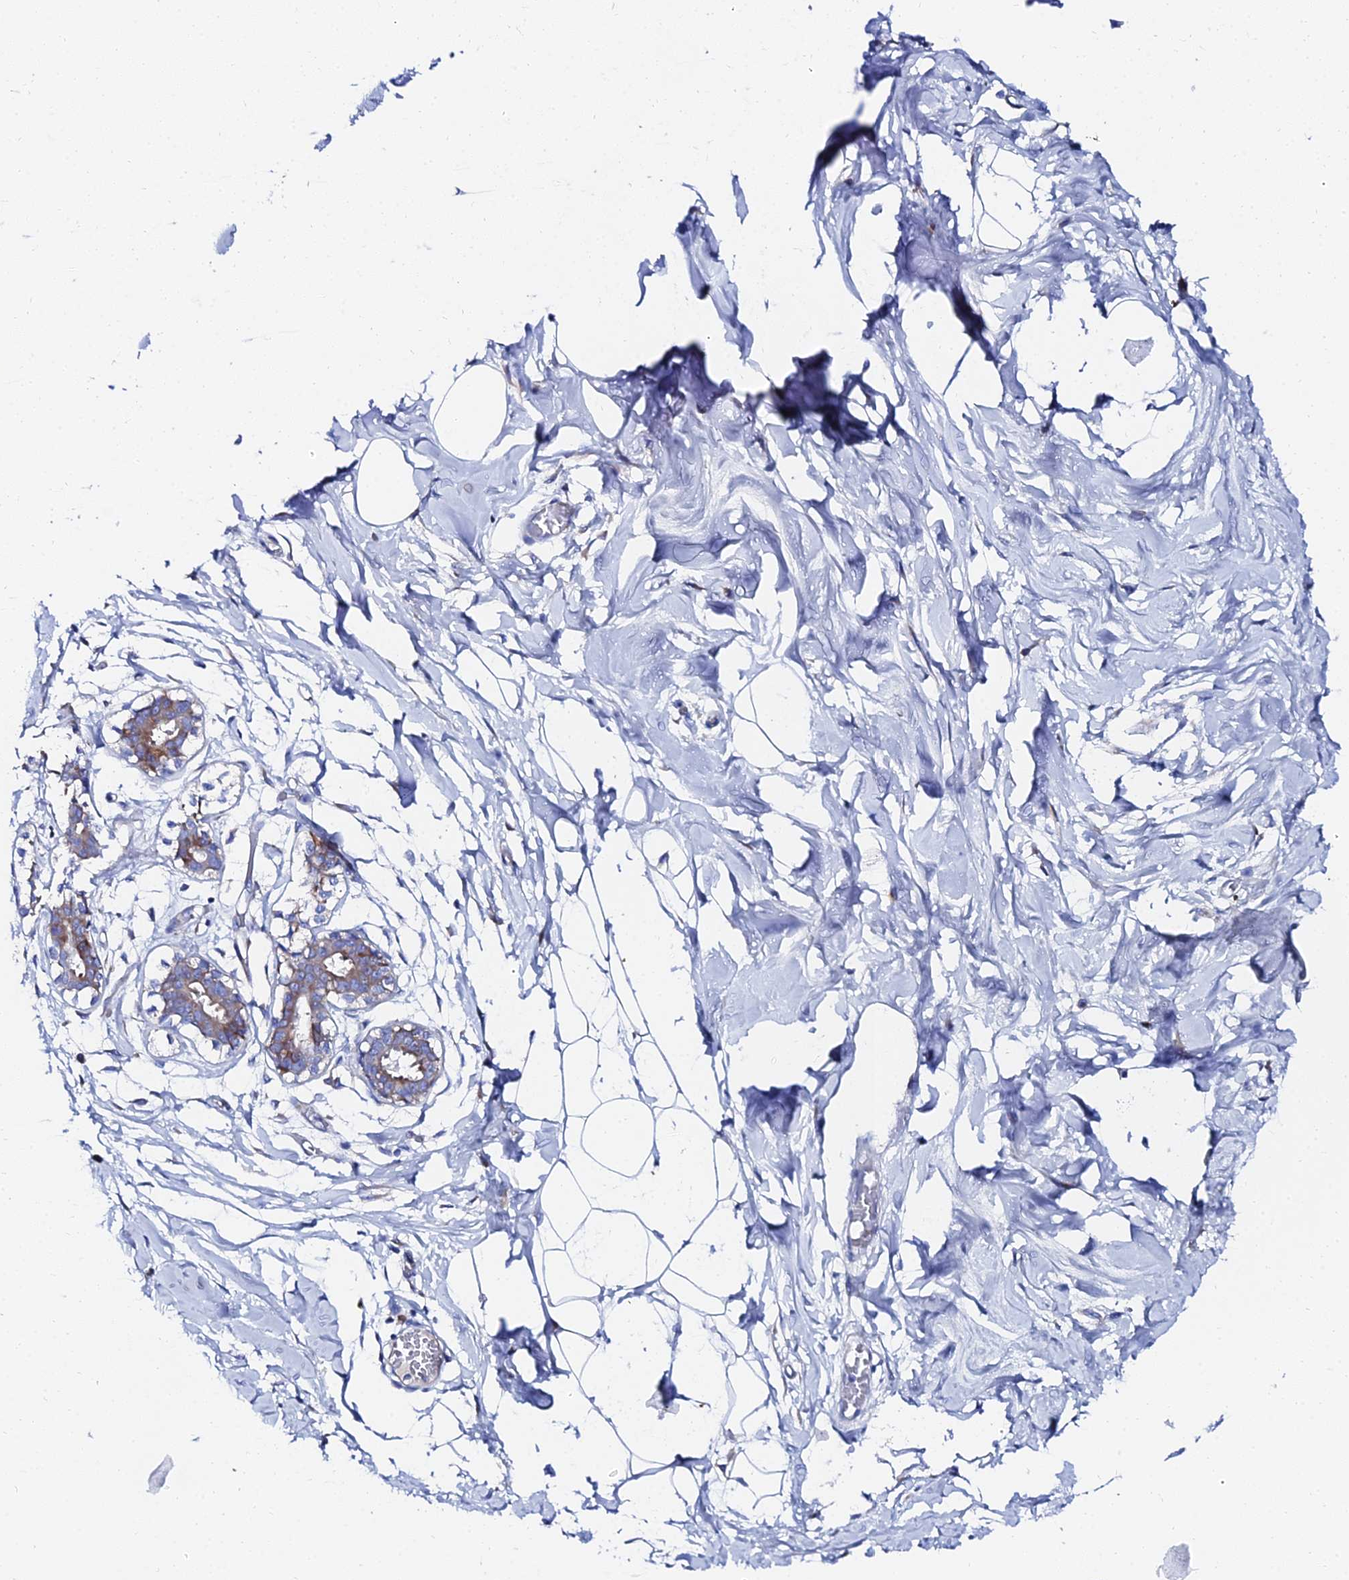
{"staining": {"intensity": "negative", "quantity": "none", "location": "none"}, "tissue": "breast", "cell_type": "Adipocytes", "image_type": "normal", "snomed": [{"axis": "morphology", "description": "Normal tissue, NOS"}, {"axis": "topography", "description": "Breast"}], "caption": "Immunohistochemistry image of unremarkable breast: human breast stained with DAB (3,3'-diaminobenzidine) shows no significant protein positivity in adipocytes. Nuclei are stained in blue.", "gene": "PTTG1", "patient": {"sex": "female", "age": 27}}